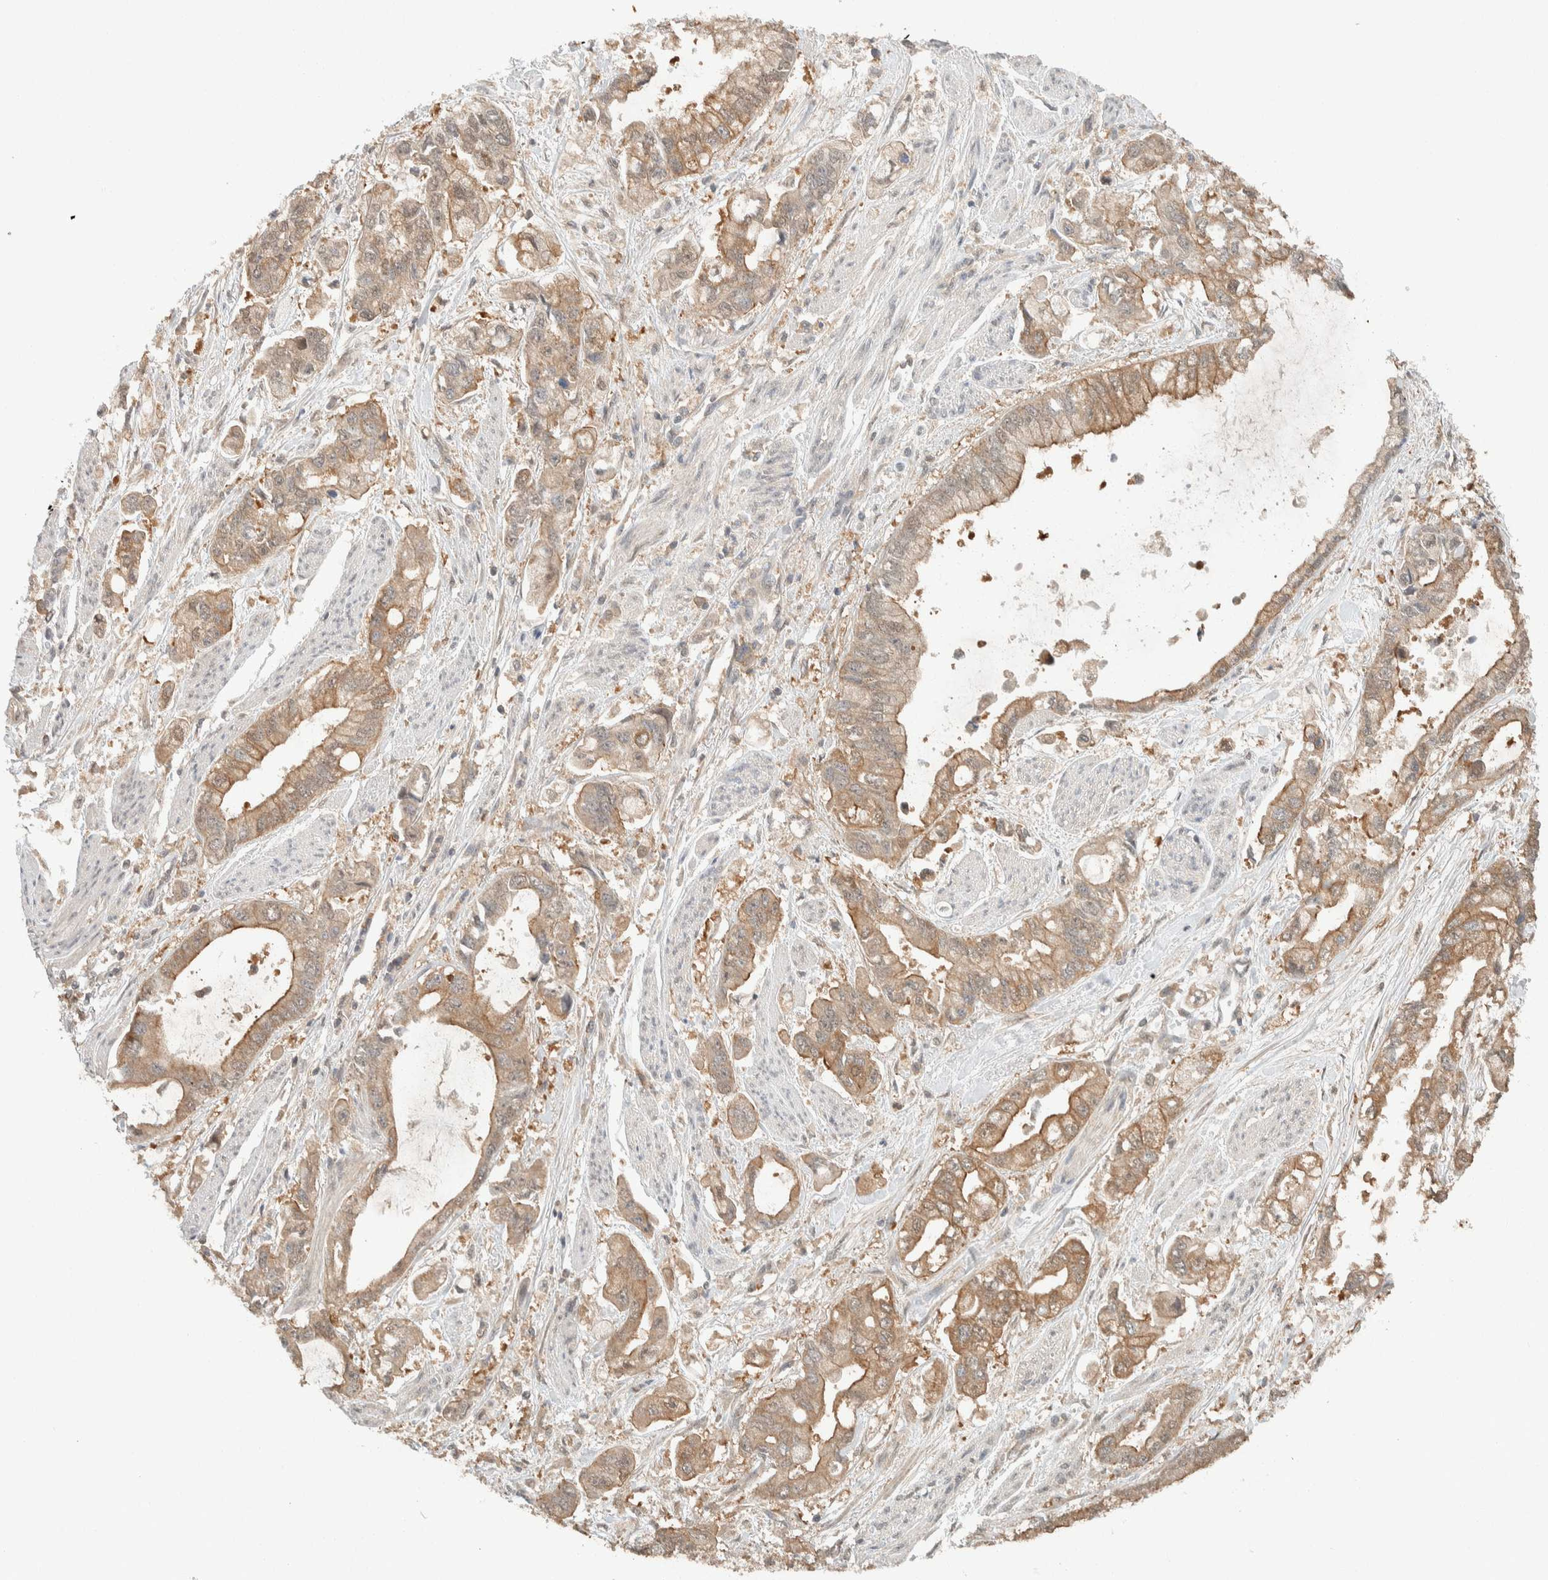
{"staining": {"intensity": "weak", "quantity": ">75%", "location": "cytoplasmic/membranous"}, "tissue": "stomach cancer", "cell_type": "Tumor cells", "image_type": "cancer", "snomed": [{"axis": "morphology", "description": "Normal tissue, NOS"}, {"axis": "morphology", "description": "Adenocarcinoma, NOS"}, {"axis": "topography", "description": "Stomach"}], "caption": "Immunohistochemical staining of human adenocarcinoma (stomach) exhibits low levels of weak cytoplasmic/membranous staining in approximately >75% of tumor cells. Nuclei are stained in blue.", "gene": "ZNF567", "patient": {"sex": "male", "age": 62}}